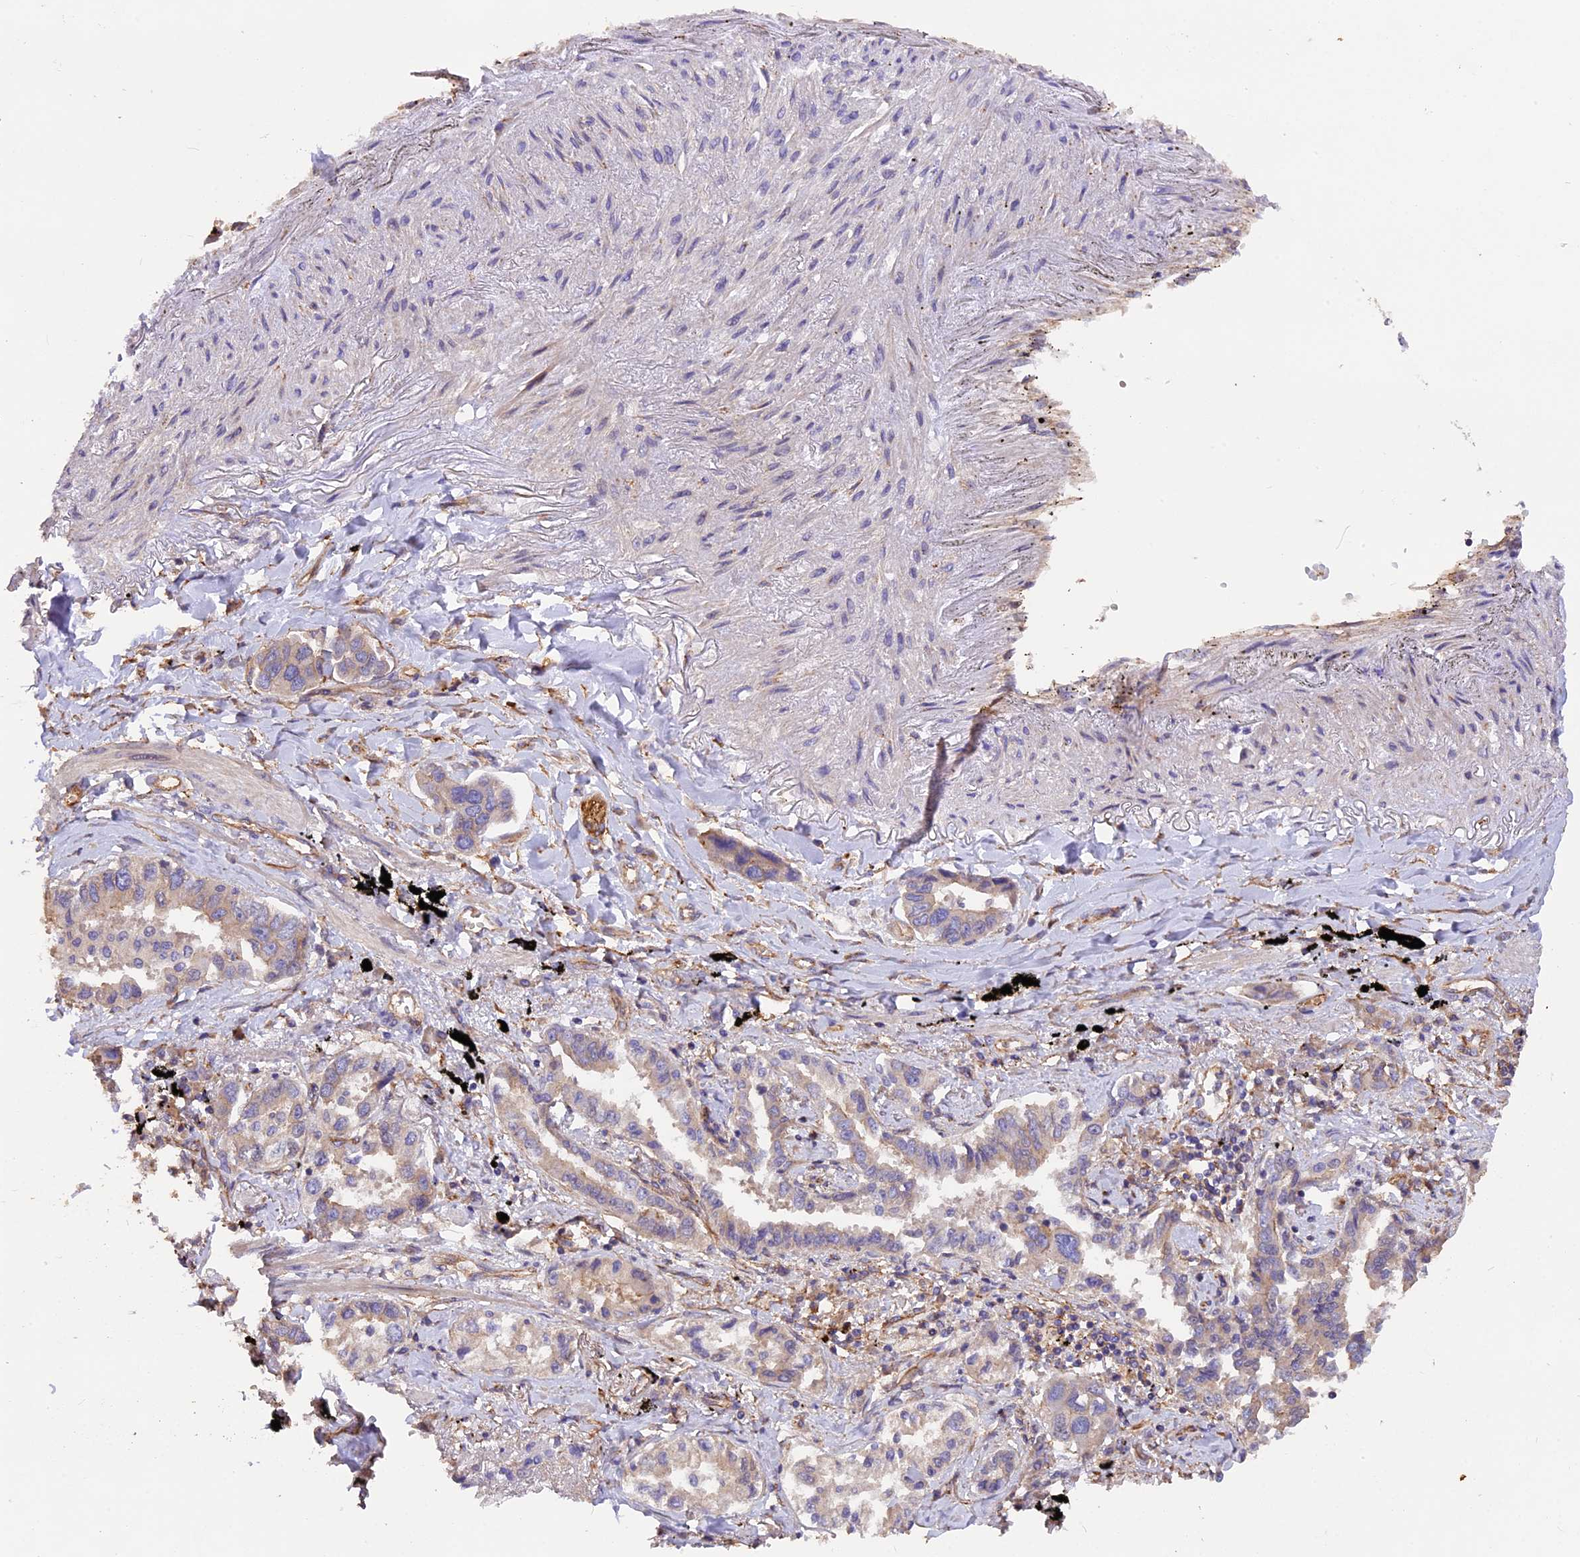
{"staining": {"intensity": "moderate", "quantity": "<25%", "location": "cytoplasmic/membranous"}, "tissue": "lung cancer", "cell_type": "Tumor cells", "image_type": "cancer", "snomed": [{"axis": "morphology", "description": "Adenocarcinoma, NOS"}, {"axis": "topography", "description": "Lung"}], "caption": "An immunohistochemistry (IHC) image of neoplastic tissue is shown. Protein staining in brown shows moderate cytoplasmic/membranous positivity in adenocarcinoma (lung) within tumor cells. (Brightfield microscopy of DAB IHC at high magnification).", "gene": "ERMARD", "patient": {"sex": "male", "age": 67}}